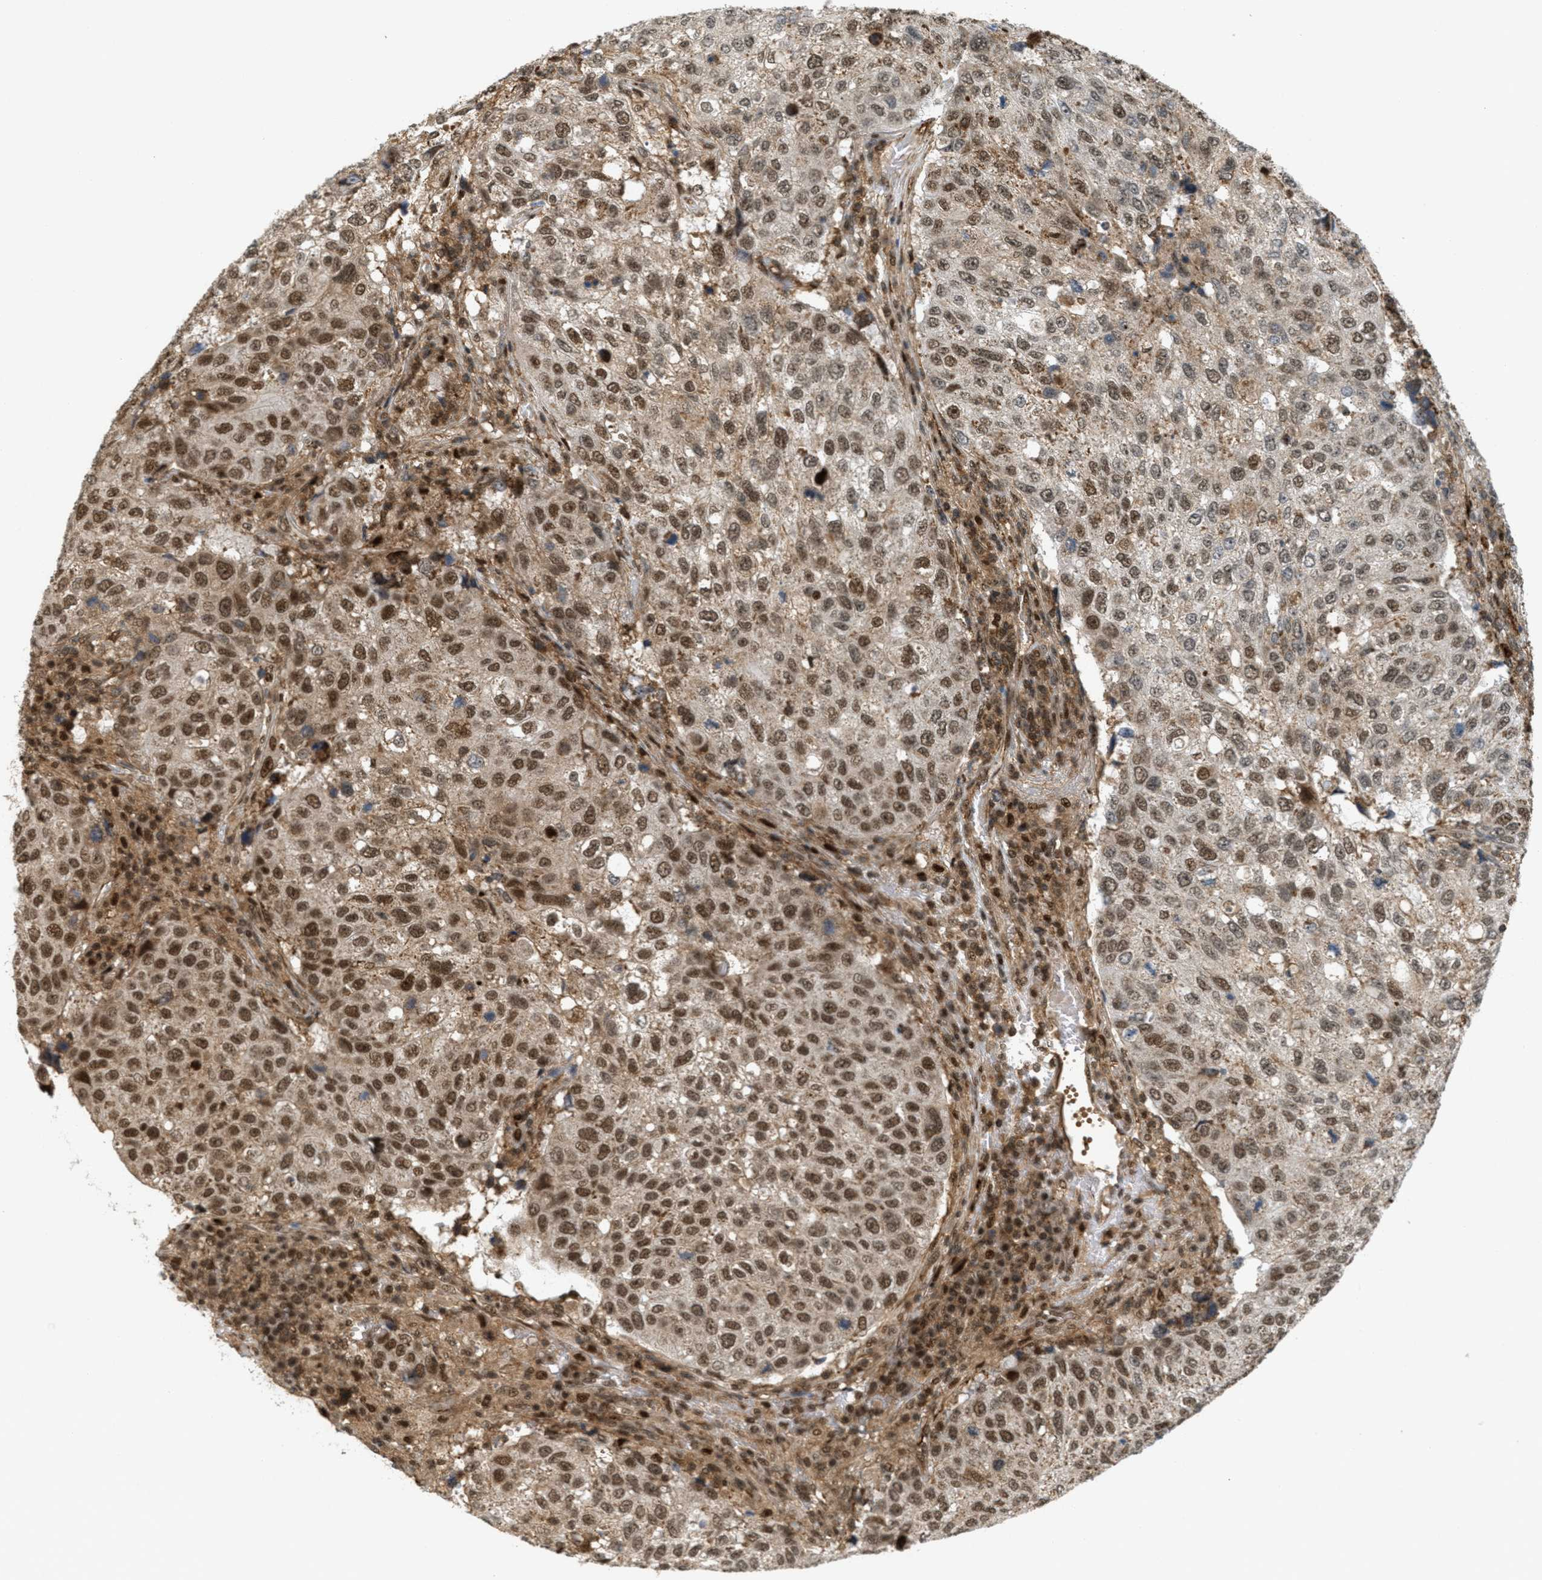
{"staining": {"intensity": "strong", "quantity": ">75%", "location": "cytoplasmic/membranous,nuclear"}, "tissue": "urothelial cancer", "cell_type": "Tumor cells", "image_type": "cancer", "snomed": [{"axis": "morphology", "description": "Urothelial carcinoma, High grade"}, {"axis": "topography", "description": "Lymph node"}, {"axis": "topography", "description": "Urinary bladder"}], "caption": "Human urothelial cancer stained for a protein (brown) displays strong cytoplasmic/membranous and nuclear positive positivity in about >75% of tumor cells.", "gene": "TLK1", "patient": {"sex": "male", "age": 51}}